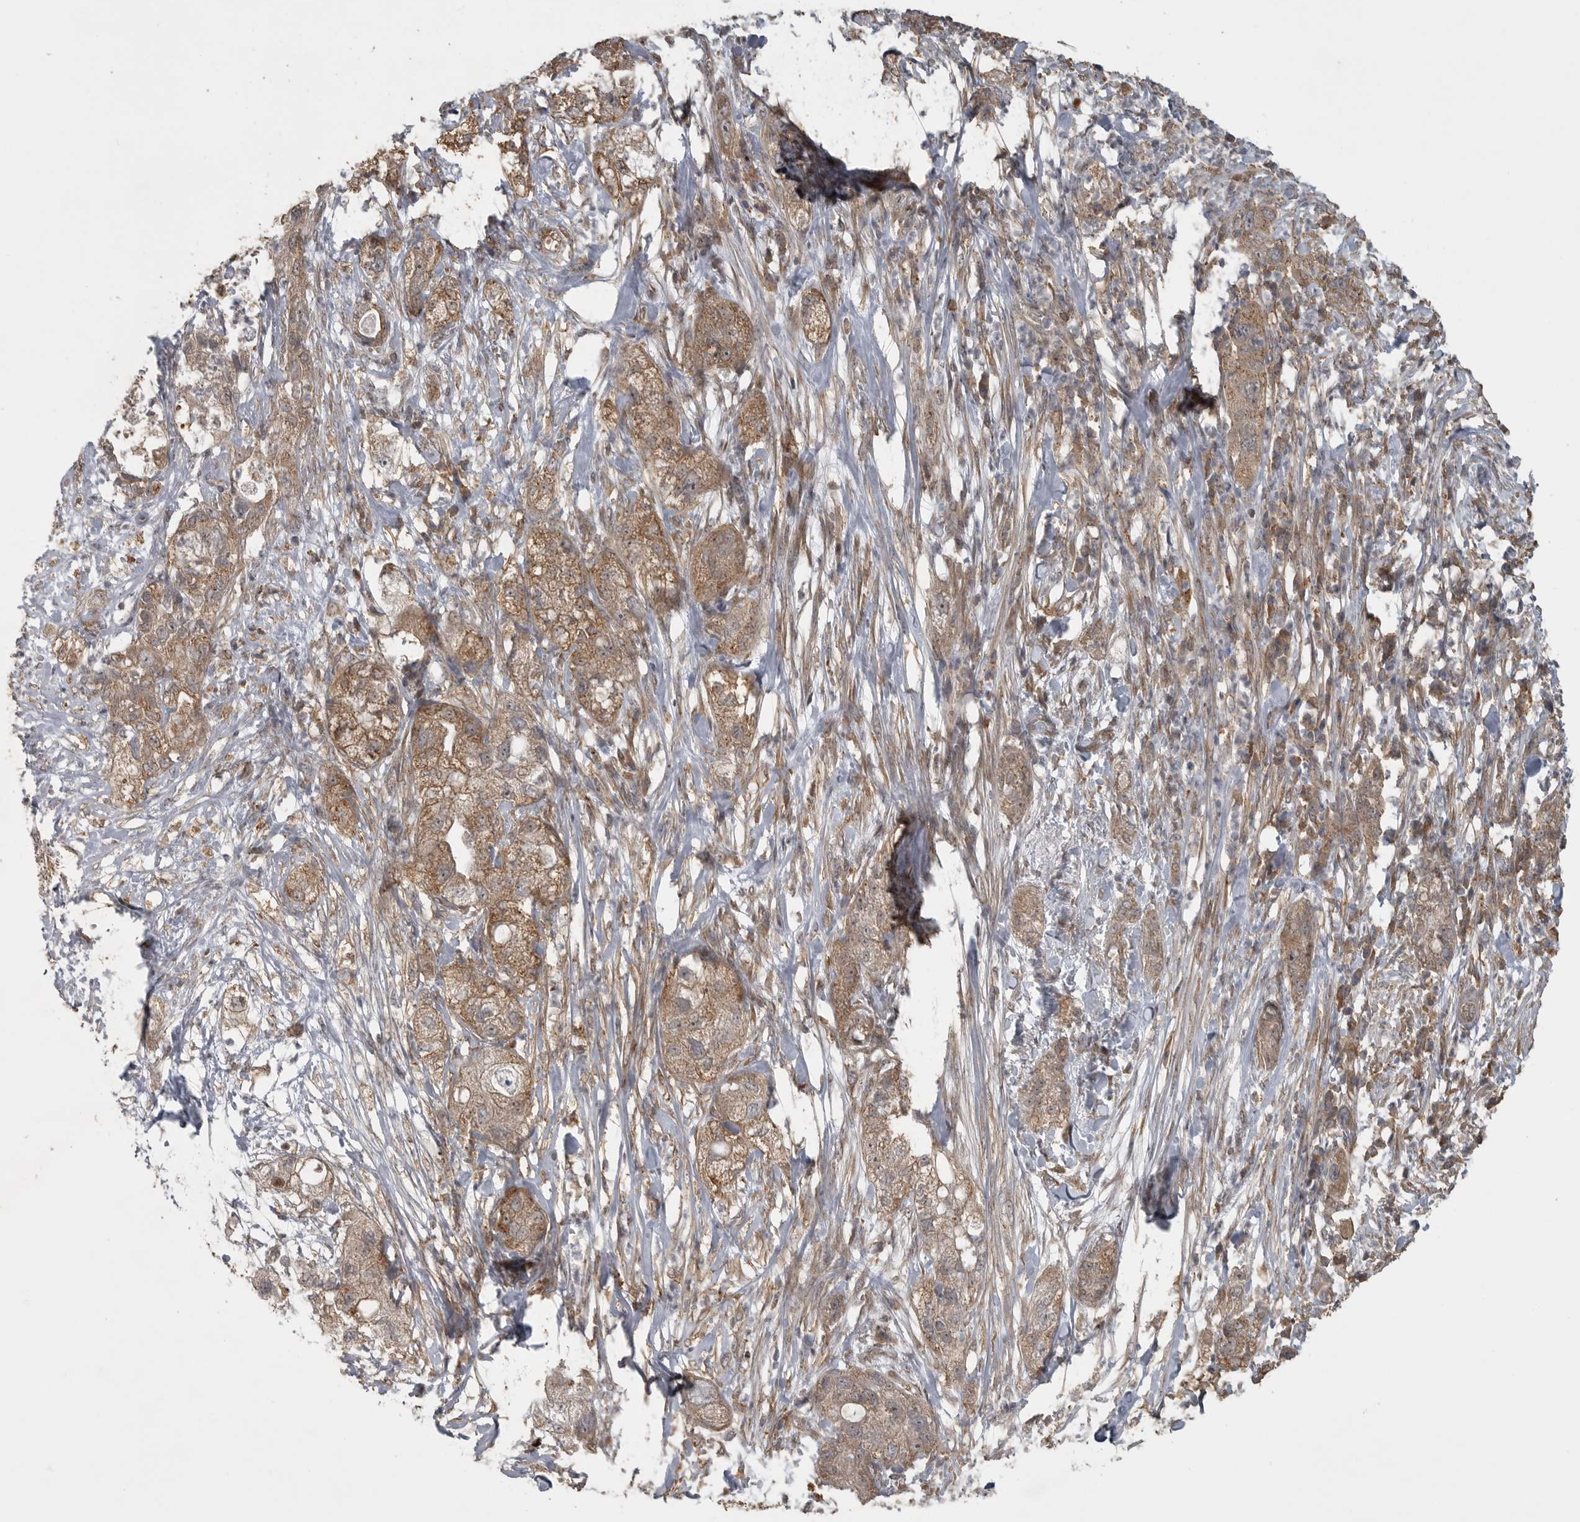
{"staining": {"intensity": "moderate", "quantity": ">75%", "location": "cytoplasmic/membranous"}, "tissue": "pancreatic cancer", "cell_type": "Tumor cells", "image_type": "cancer", "snomed": [{"axis": "morphology", "description": "Adenocarcinoma, NOS"}, {"axis": "topography", "description": "Pancreas"}], "caption": "A brown stain highlights moderate cytoplasmic/membranous staining of a protein in pancreatic cancer (adenocarcinoma) tumor cells. The protein of interest is shown in brown color, while the nuclei are stained blue.", "gene": "LLGL1", "patient": {"sex": "female", "age": 78}}